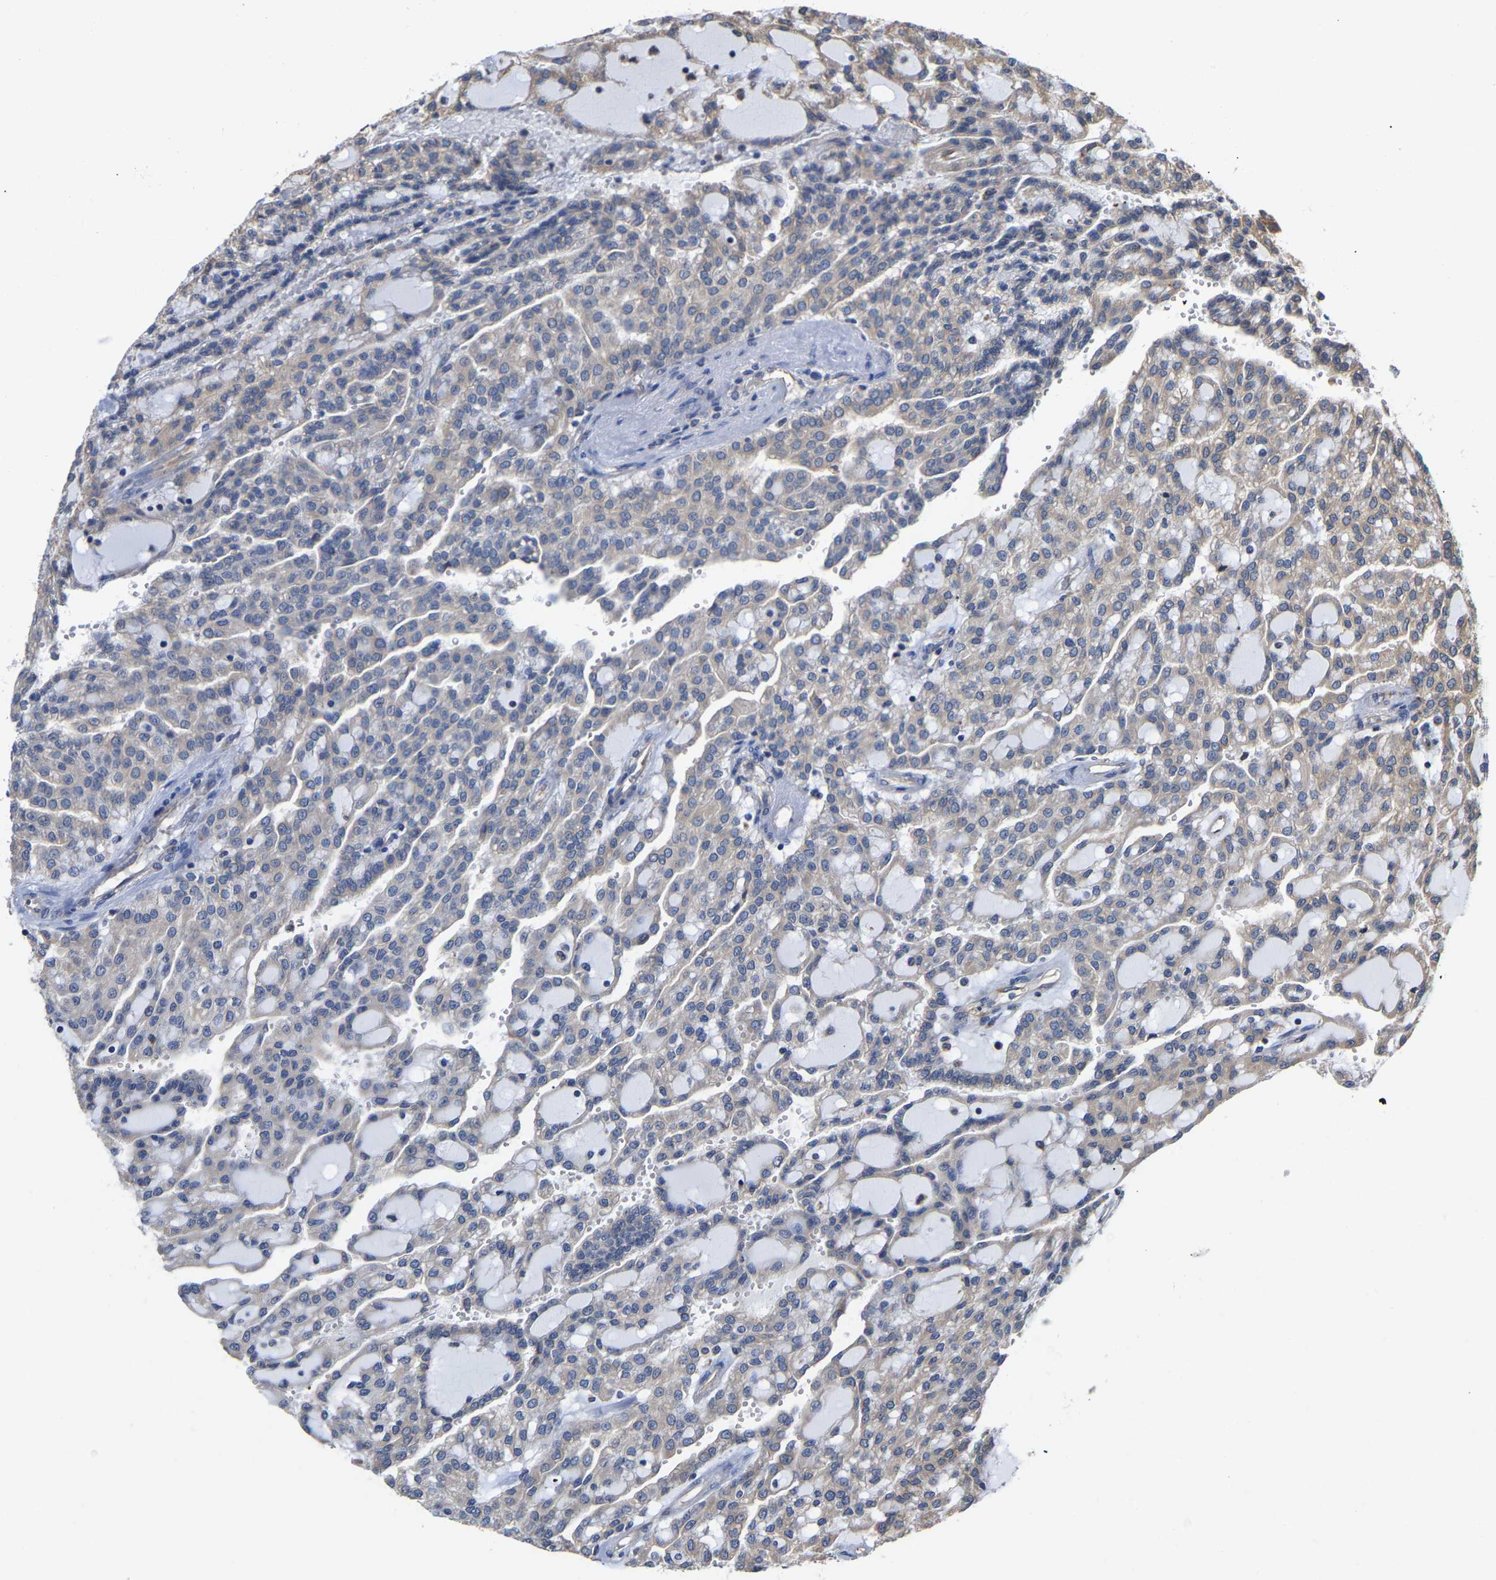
{"staining": {"intensity": "negative", "quantity": "none", "location": "none"}, "tissue": "renal cancer", "cell_type": "Tumor cells", "image_type": "cancer", "snomed": [{"axis": "morphology", "description": "Adenocarcinoma, NOS"}, {"axis": "topography", "description": "Kidney"}], "caption": "Tumor cells are negative for brown protein staining in adenocarcinoma (renal).", "gene": "ARAP1", "patient": {"sex": "male", "age": 63}}